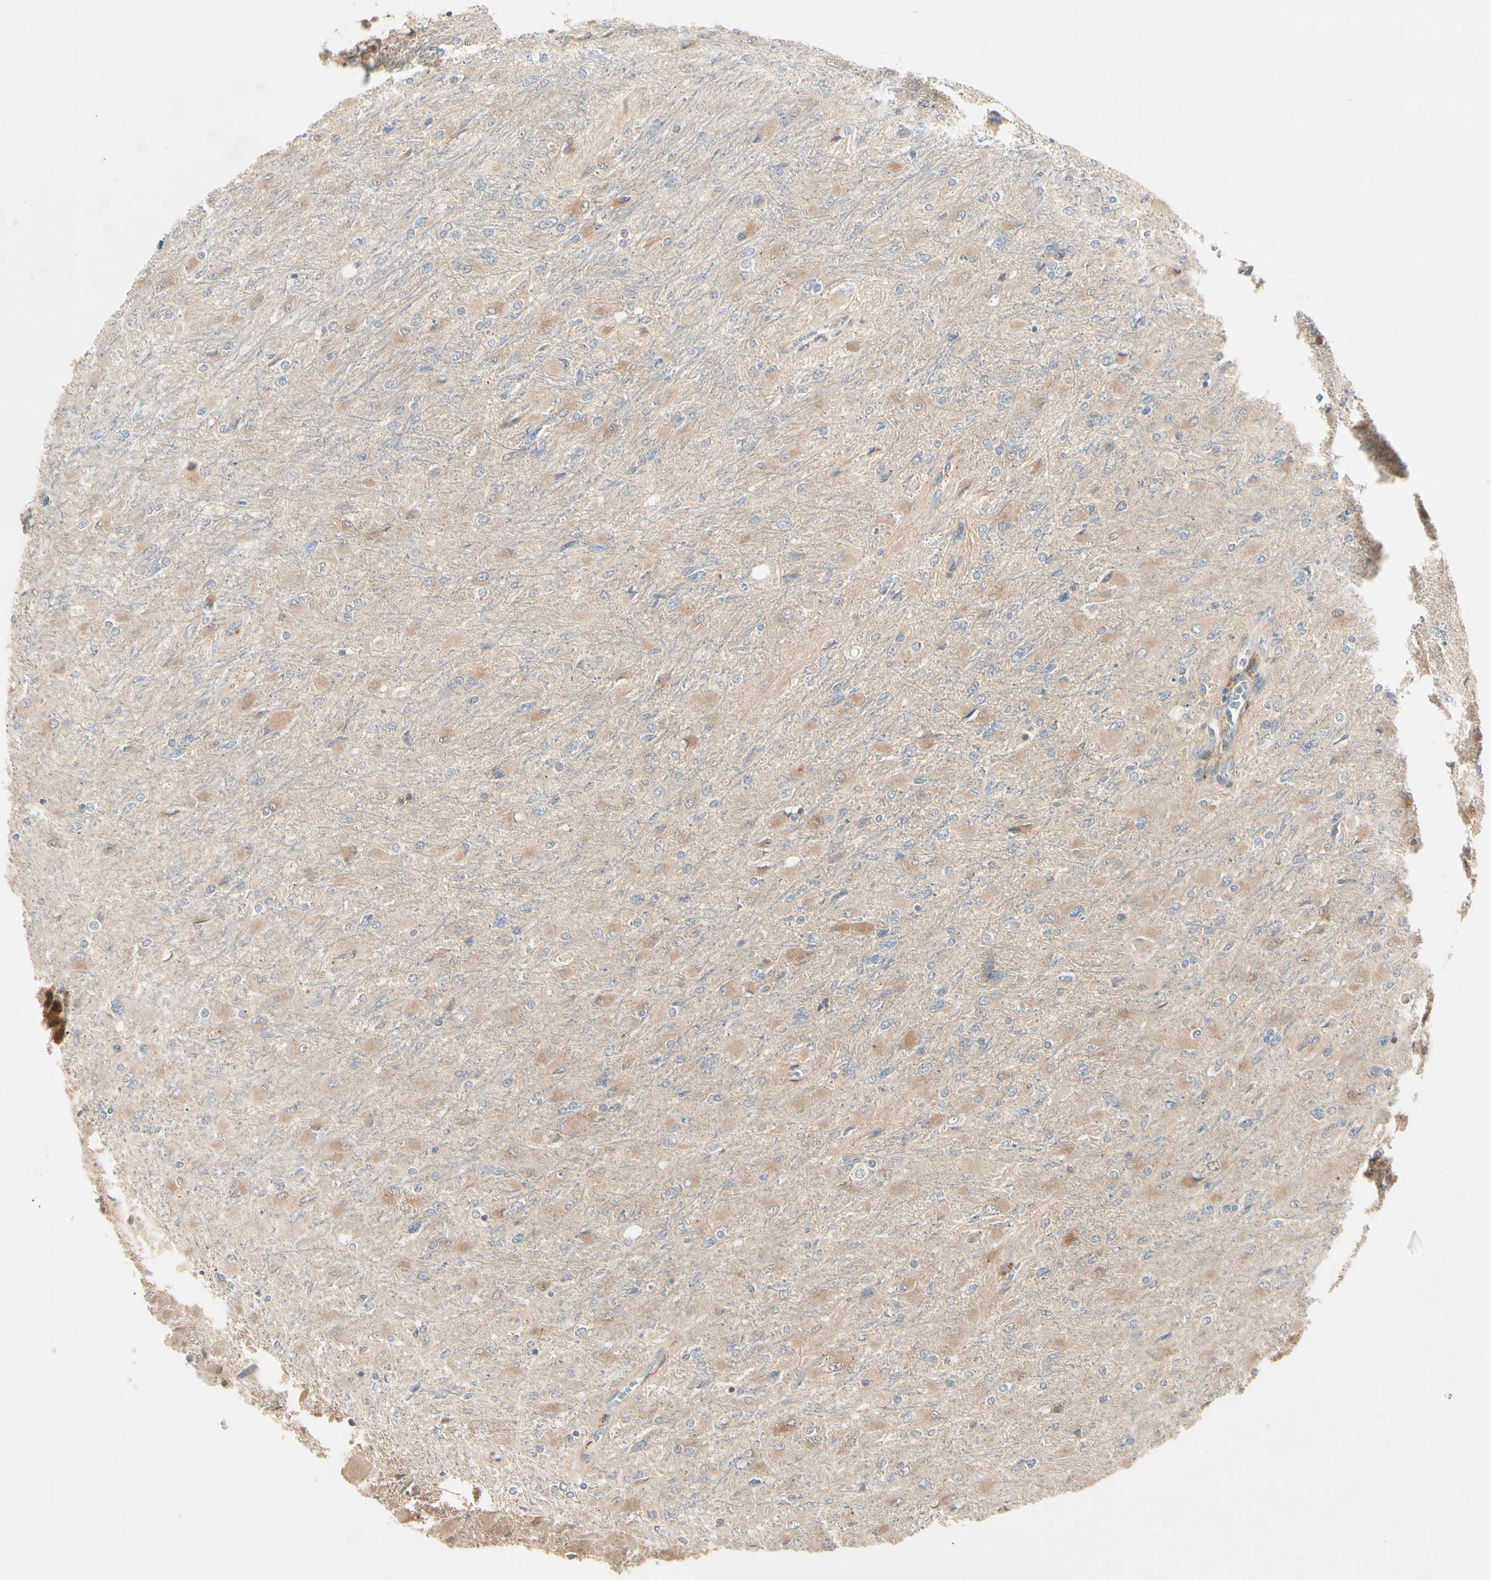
{"staining": {"intensity": "weak", "quantity": ">75%", "location": "cytoplasmic/membranous"}, "tissue": "glioma", "cell_type": "Tumor cells", "image_type": "cancer", "snomed": [{"axis": "morphology", "description": "Glioma, malignant, High grade"}, {"axis": "topography", "description": "Cerebral cortex"}], "caption": "Tumor cells show weak cytoplasmic/membranous expression in approximately >75% of cells in glioma.", "gene": "F2R", "patient": {"sex": "female", "age": 36}}